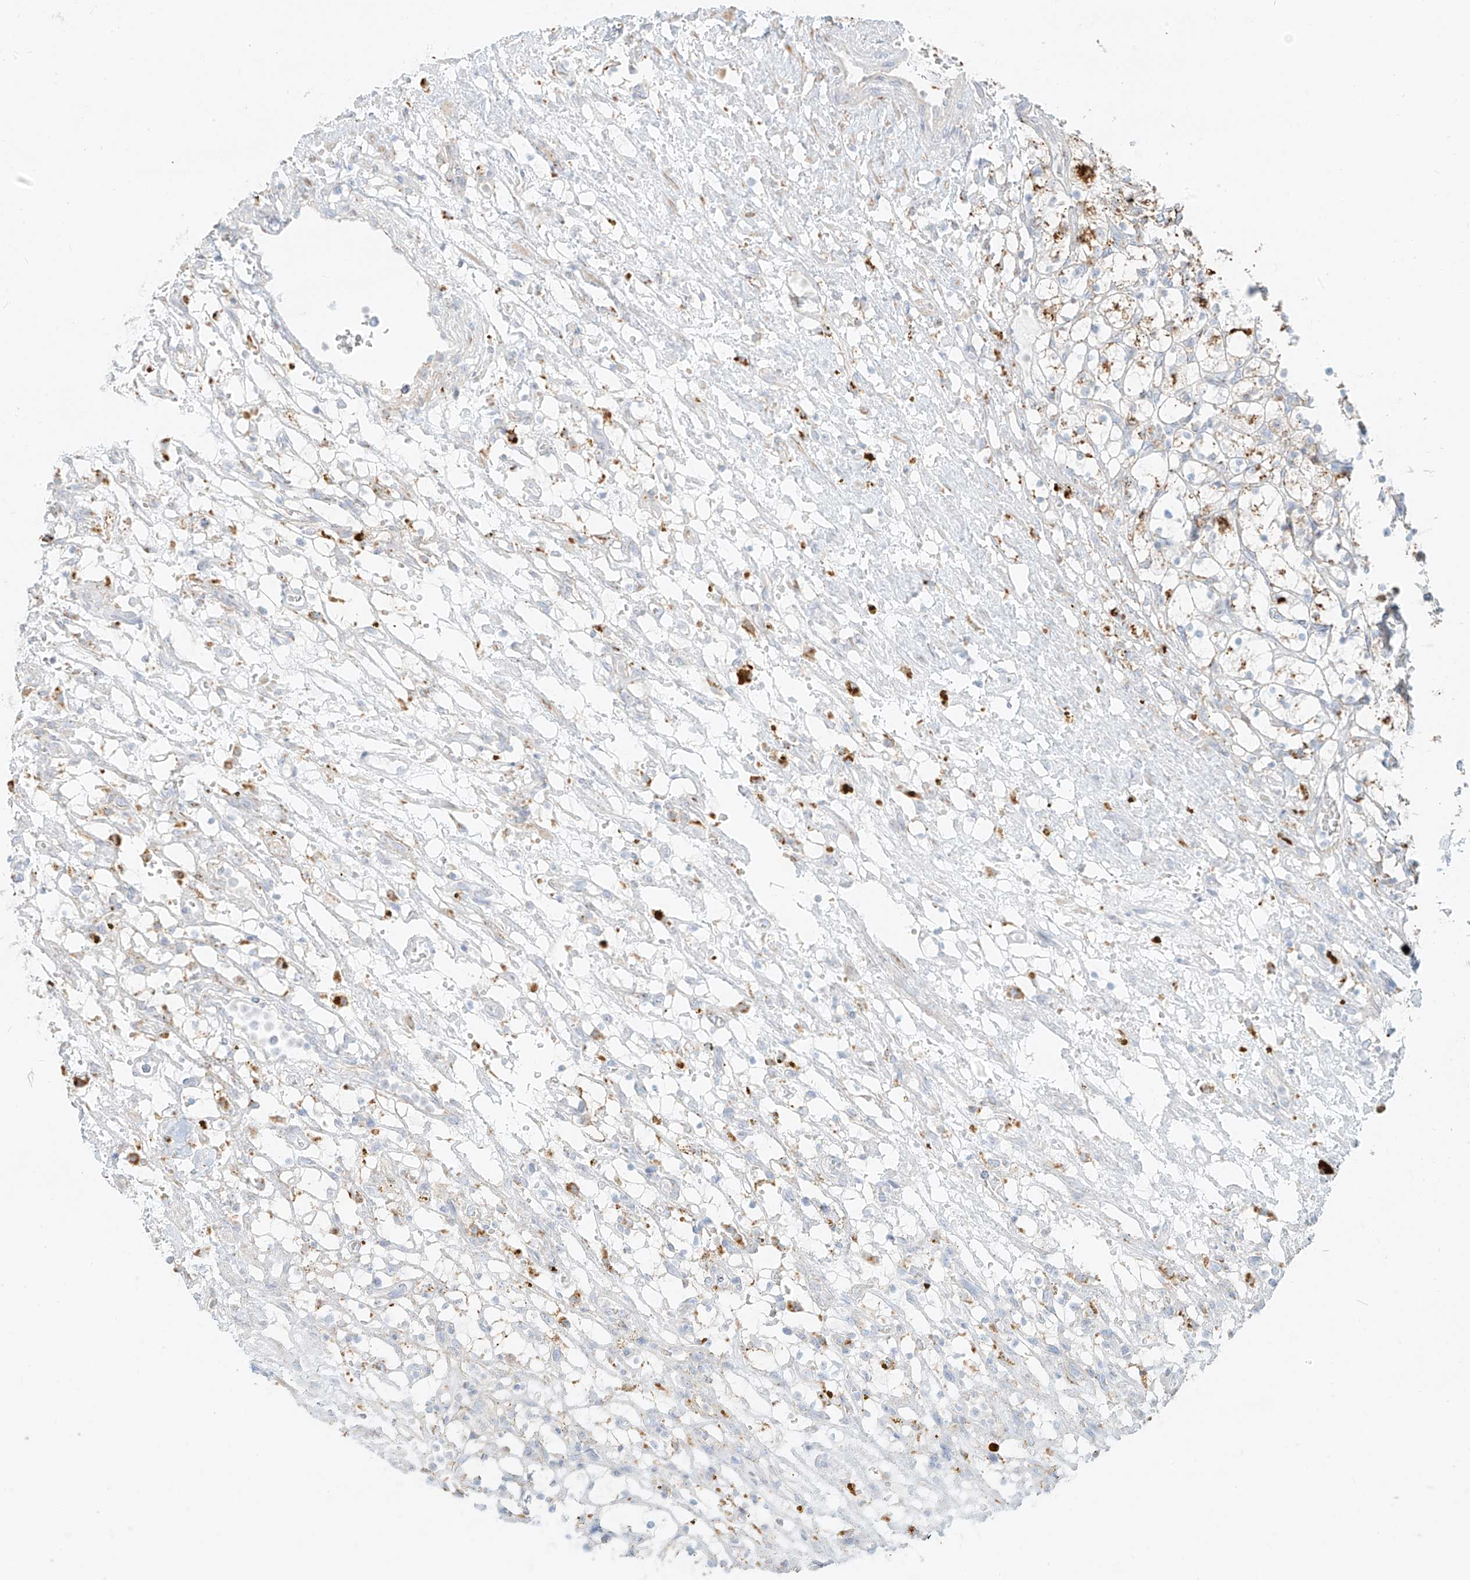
{"staining": {"intensity": "moderate", "quantity": "<25%", "location": "cytoplasmic/membranous"}, "tissue": "renal cancer", "cell_type": "Tumor cells", "image_type": "cancer", "snomed": [{"axis": "morphology", "description": "Adenocarcinoma, NOS"}, {"axis": "topography", "description": "Kidney"}], "caption": "The micrograph shows a brown stain indicating the presence of a protein in the cytoplasmic/membranous of tumor cells in renal cancer.", "gene": "SLC35F6", "patient": {"sex": "female", "age": 69}}